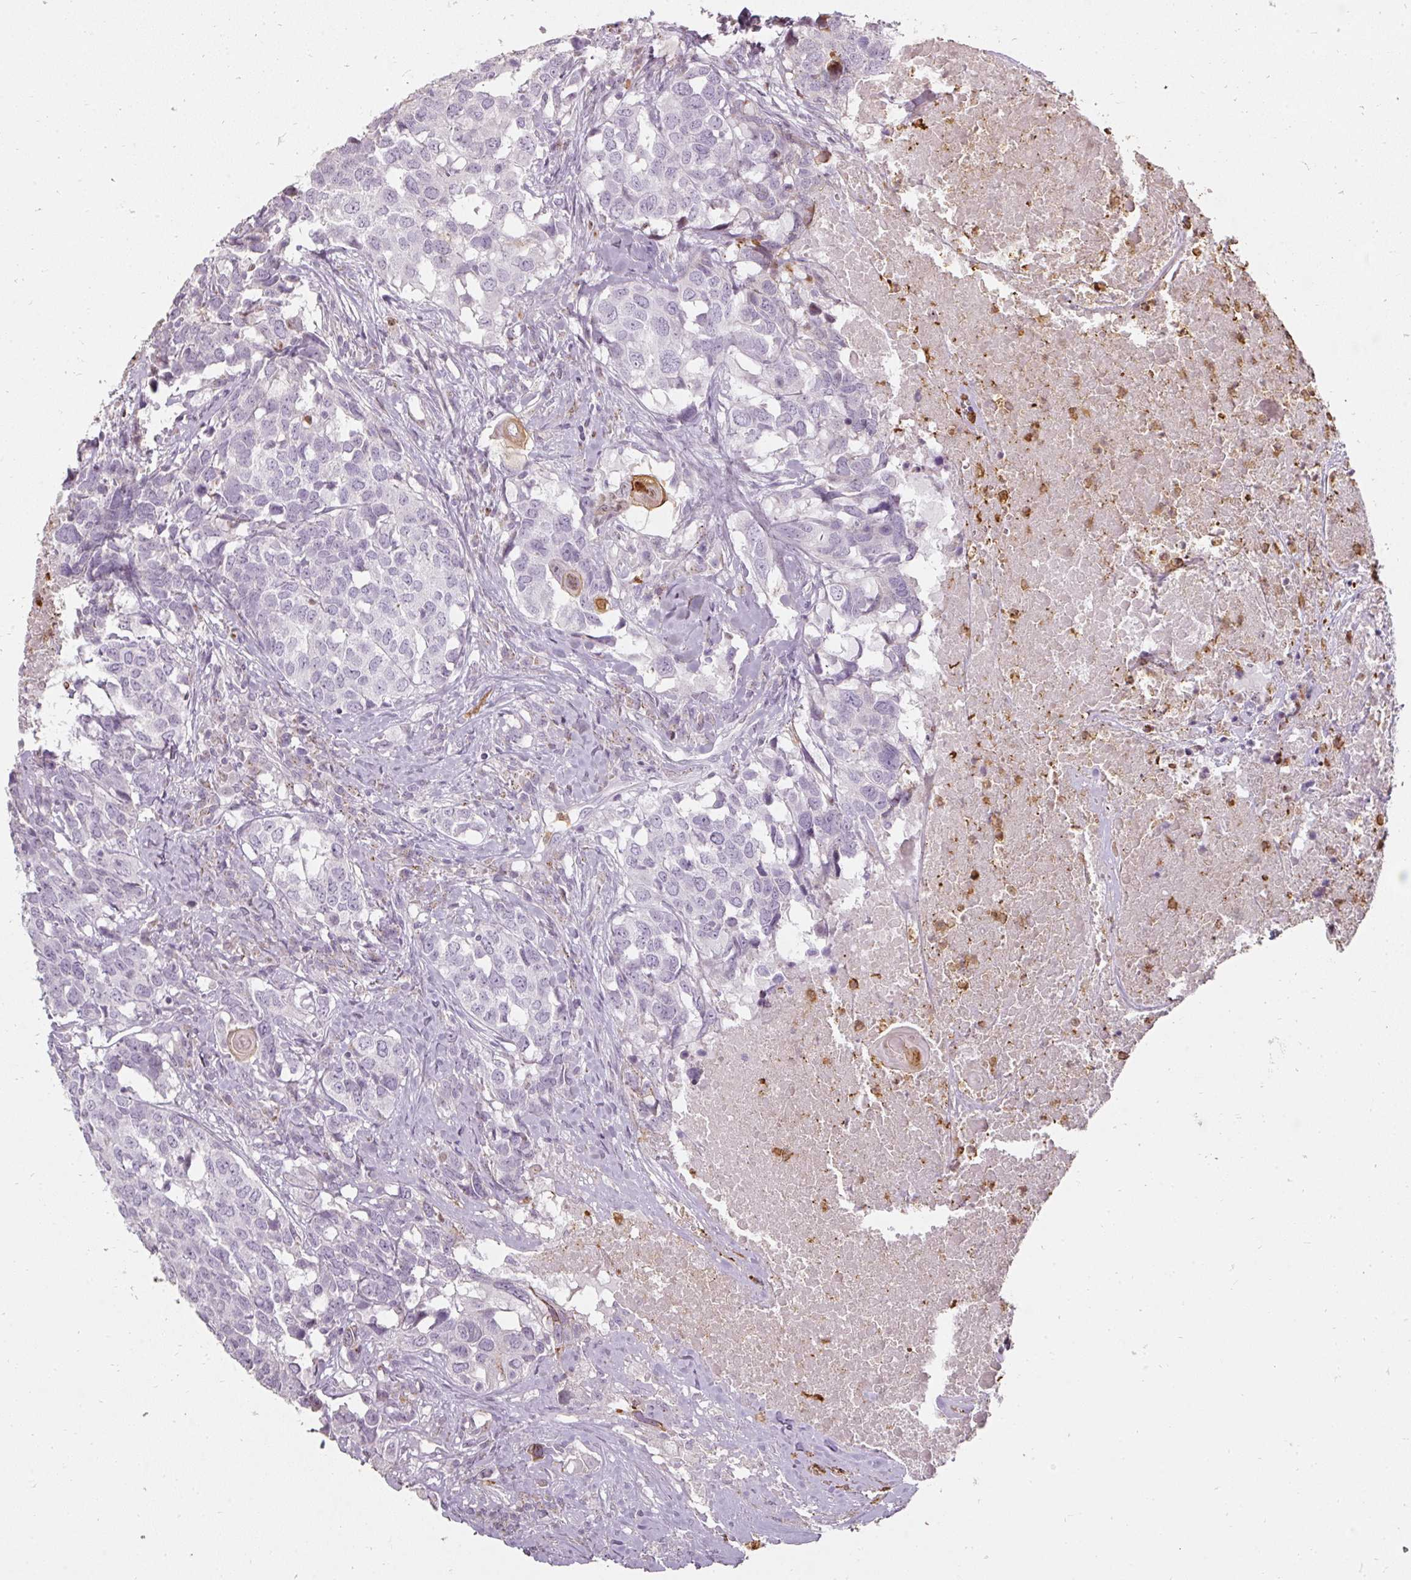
{"staining": {"intensity": "moderate", "quantity": "<25%", "location": "cytoplasmic/membranous,nuclear"}, "tissue": "head and neck cancer", "cell_type": "Tumor cells", "image_type": "cancer", "snomed": [{"axis": "morphology", "description": "Squamous cell carcinoma, NOS"}, {"axis": "topography", "description": "Head-Neck"}], "caption": "This image shows immunohistochemistry (IHC) staining of head and neck cancer (squamous cell carcinoma), with low moderate cytoplasmic/membranous and nuclear staining in approximately <25% of tumor cells.", "gene": "BIK", "patient": {"sex": "male", "age": 66}}